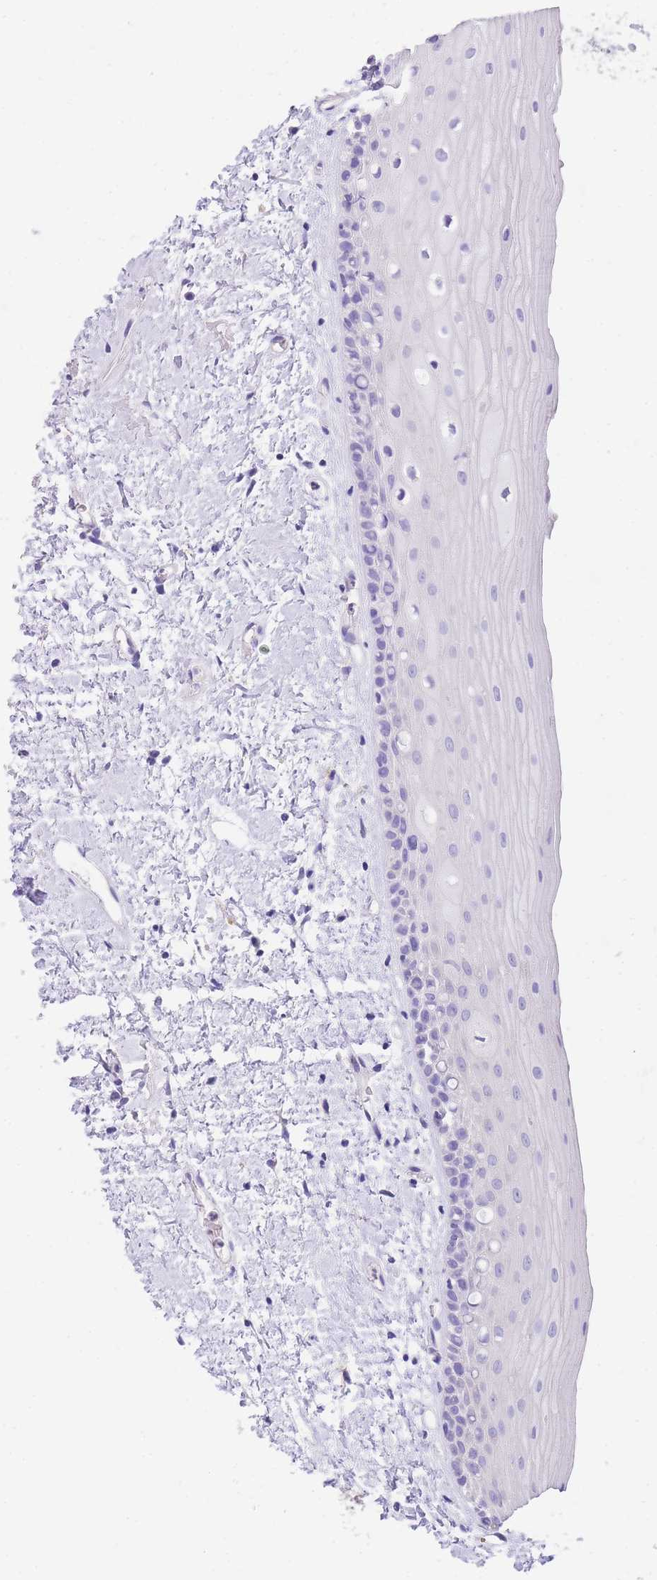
{"staining": {"intensity": "negative", "quantity": "none", "location": "none"}, "tissue": "oral mucosa", "cell_type": "Squamous epithelial cells", "image_type": "normal", "snomed": [{"axis": "morphology", "description": "Normal tissue, NOS"}, {"axis": "topography", "description": "Oral tissue"}], "caption": "This is an IHC micrograph of normal human oral mucosa. There is no positivity in squamous epithelial cells.", "gene": "EPN2", "patient": {"sex": "female", "age": 76}}